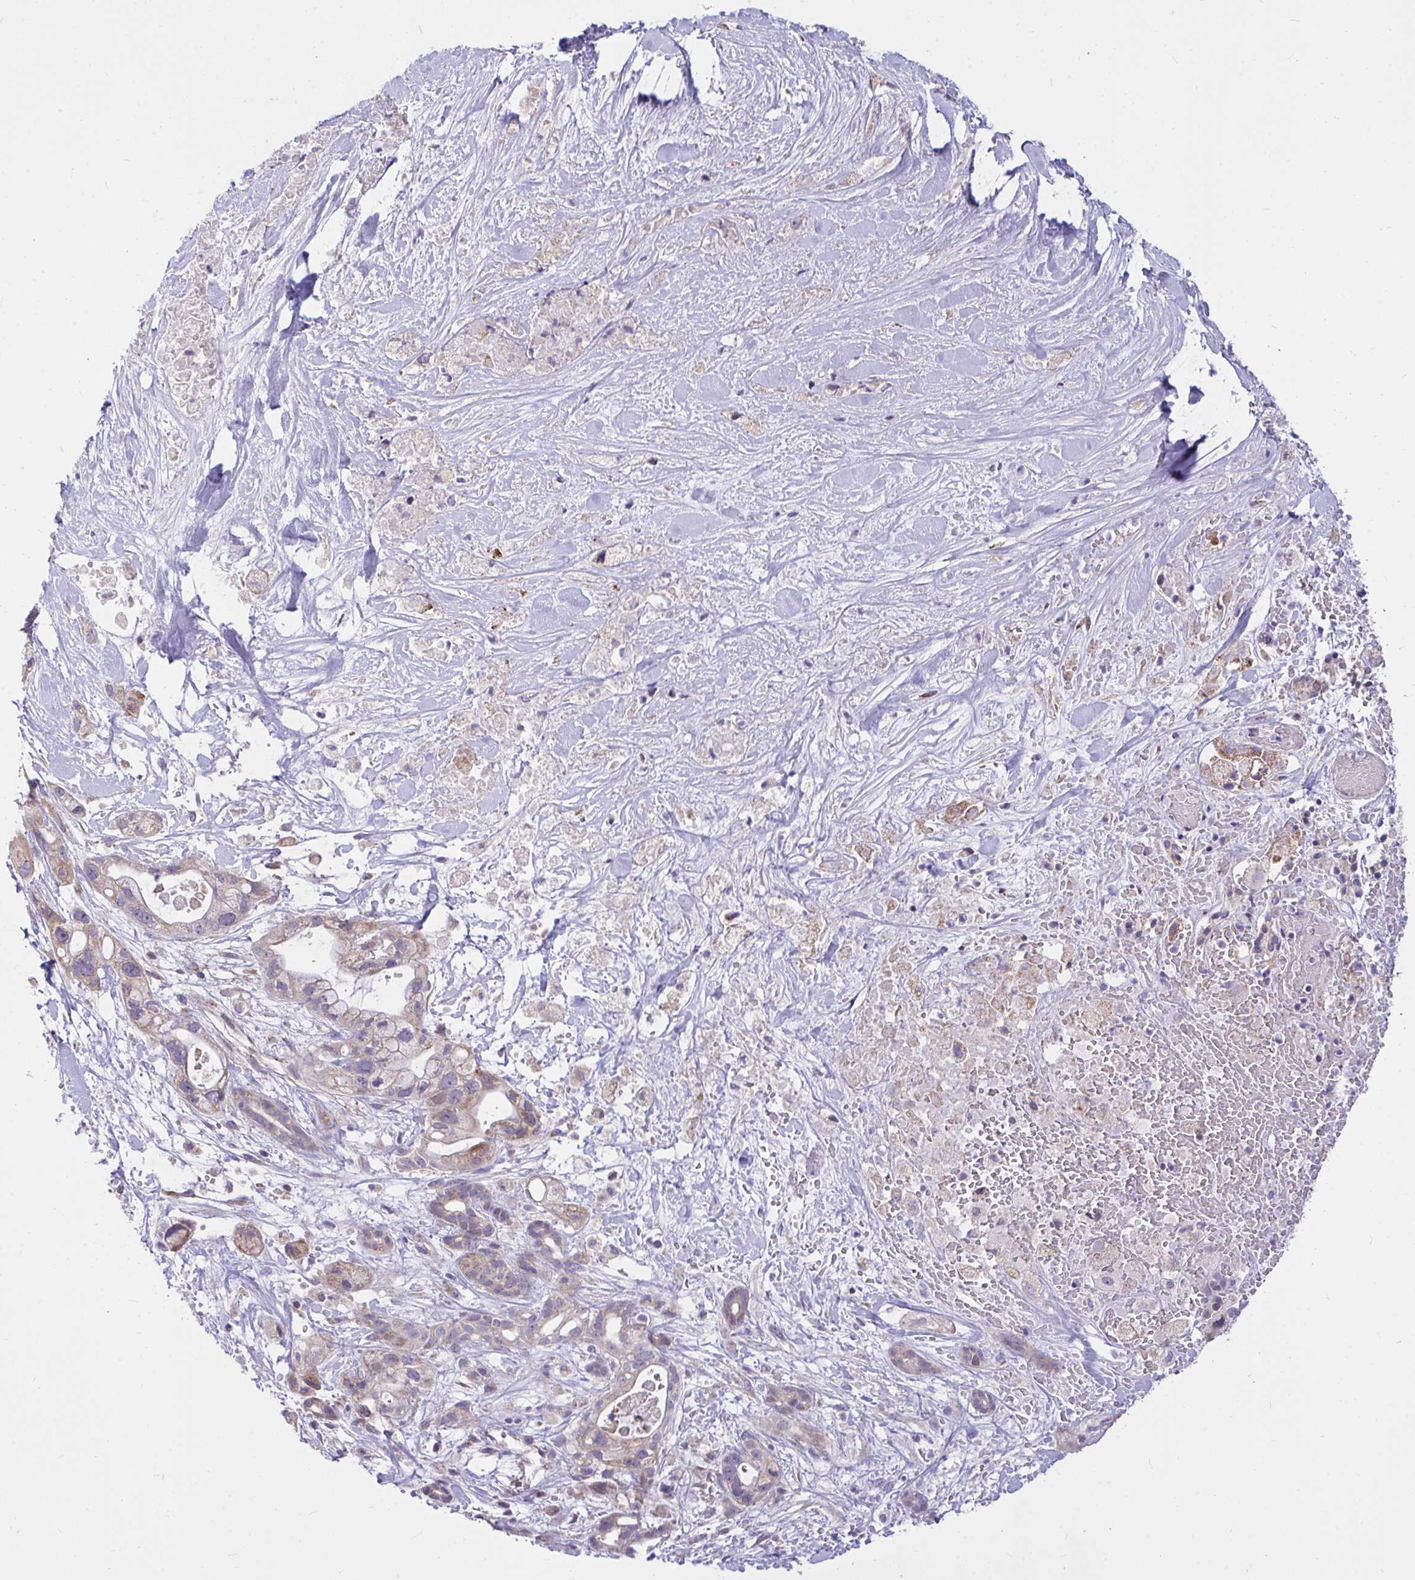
{"staining": {"intensity": "weak", "quantity": ">75%", "location": "cytoplasmic/membranous"}, "tissue": "pancreatic cancer", "cell_type": "Tumor cells", "image_type": "cancer", "snomed": [{"axis": "morphology", "description": "Adenocarcinoma, NOS"}, {"axis": "topography", "description": "Pancreas"}], "caption": "This image exhibits immunohistochemistry staining of human pancreatic cancer (adenocarcinoma), with low weak cytoplasmic/membranous expression in about >75% of tumor cells.", "gene": "CEP63", "patient": {"sex": "male", "age": 44}}